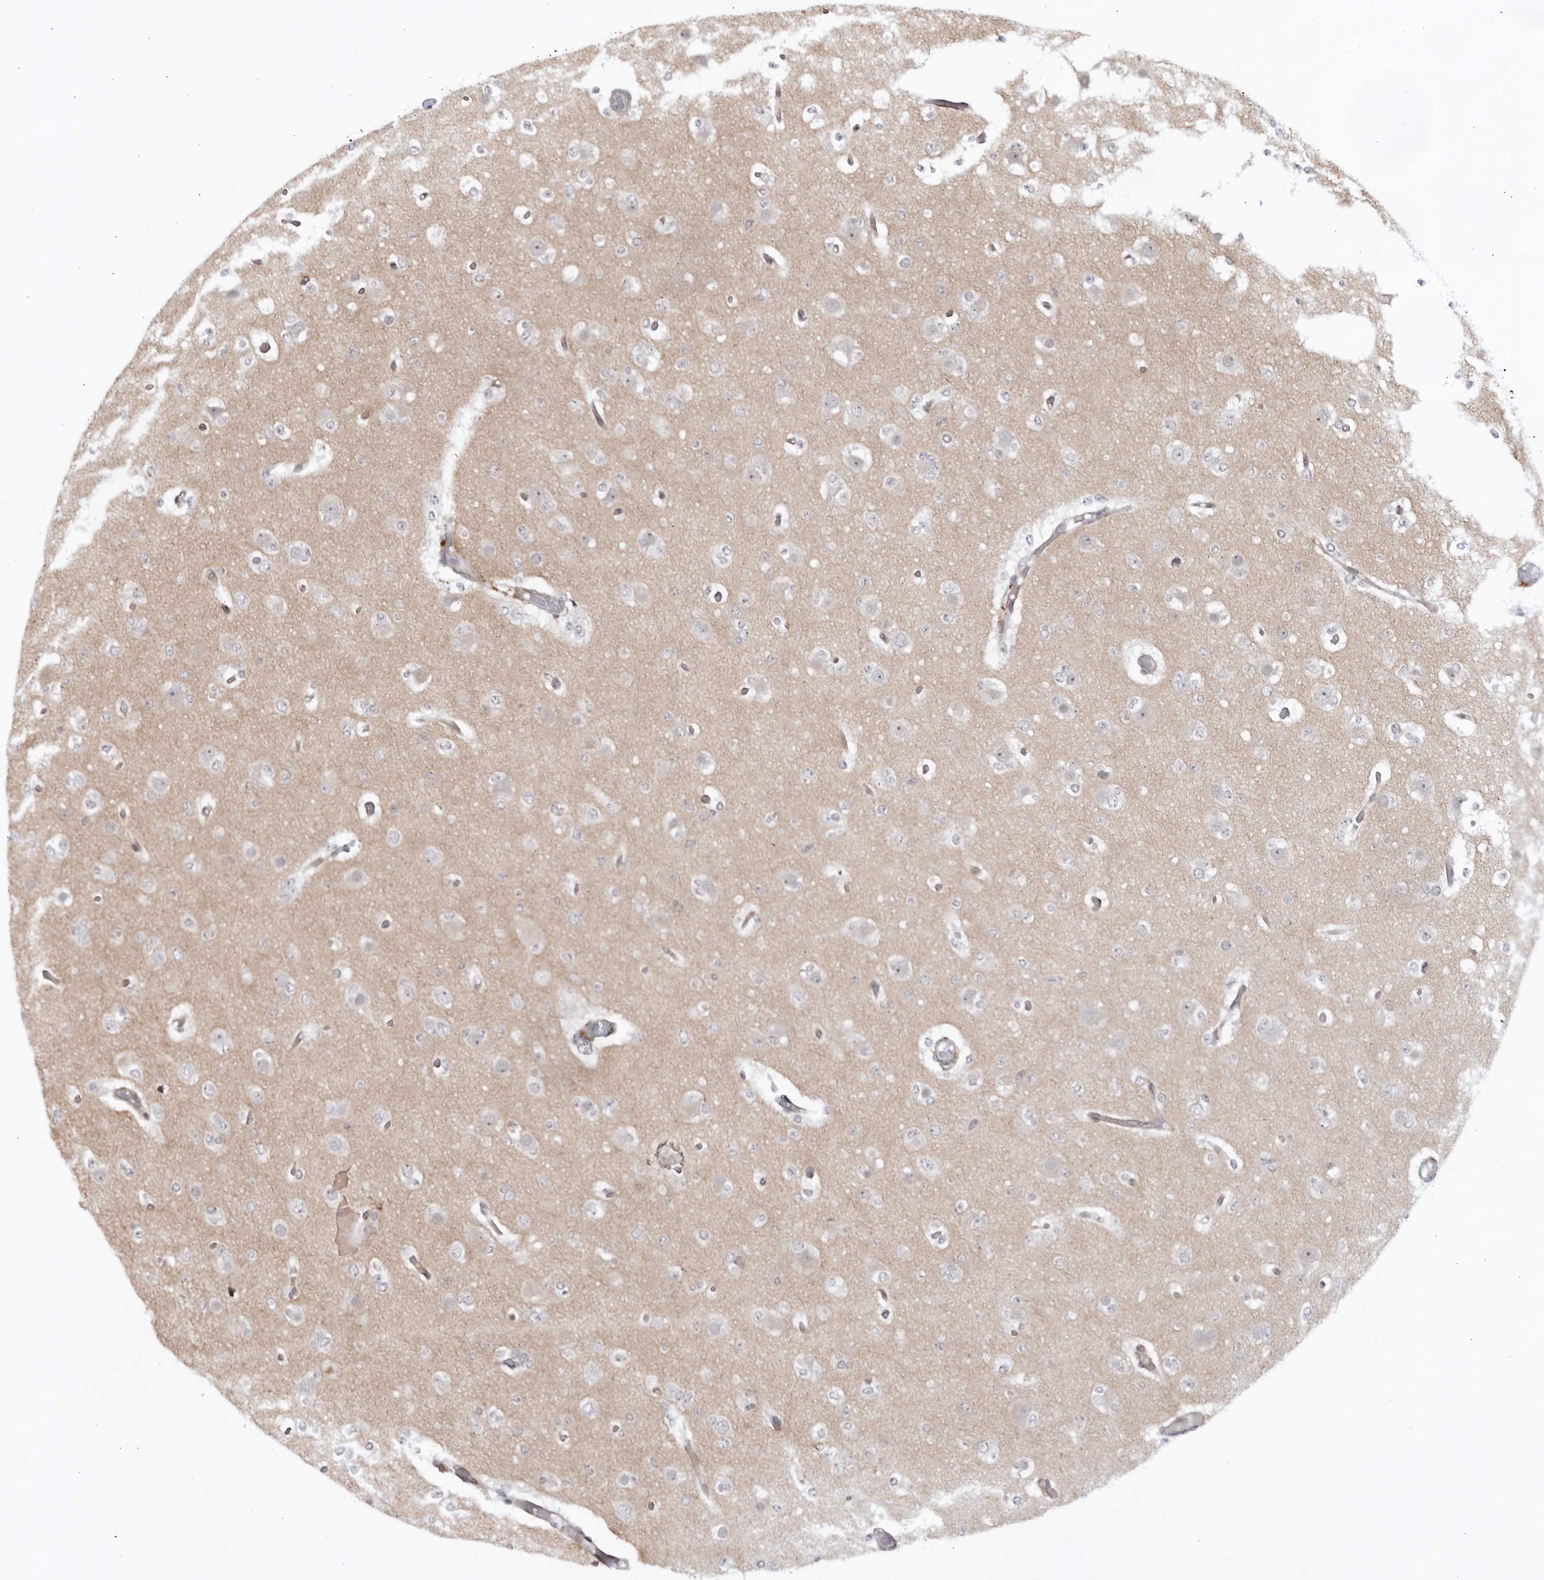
{"staining": {"intensity": "negative", "quantity": "none", "location": "none"}, "tissue": "glioma", "cell_type": "Tumor cells", "image_type": "cancer", "snomed": [{"axis": "morphology", "description": "Glioma, malignant, Low grade"}, {"axis": "topography", "description": "Brain"}], "caption": "Immunohistochemical staining of glioma reveals no significant staining in tumor cells.", "gene": "ITGB3BP", "patient": {"sex": "female", "age": 22}}